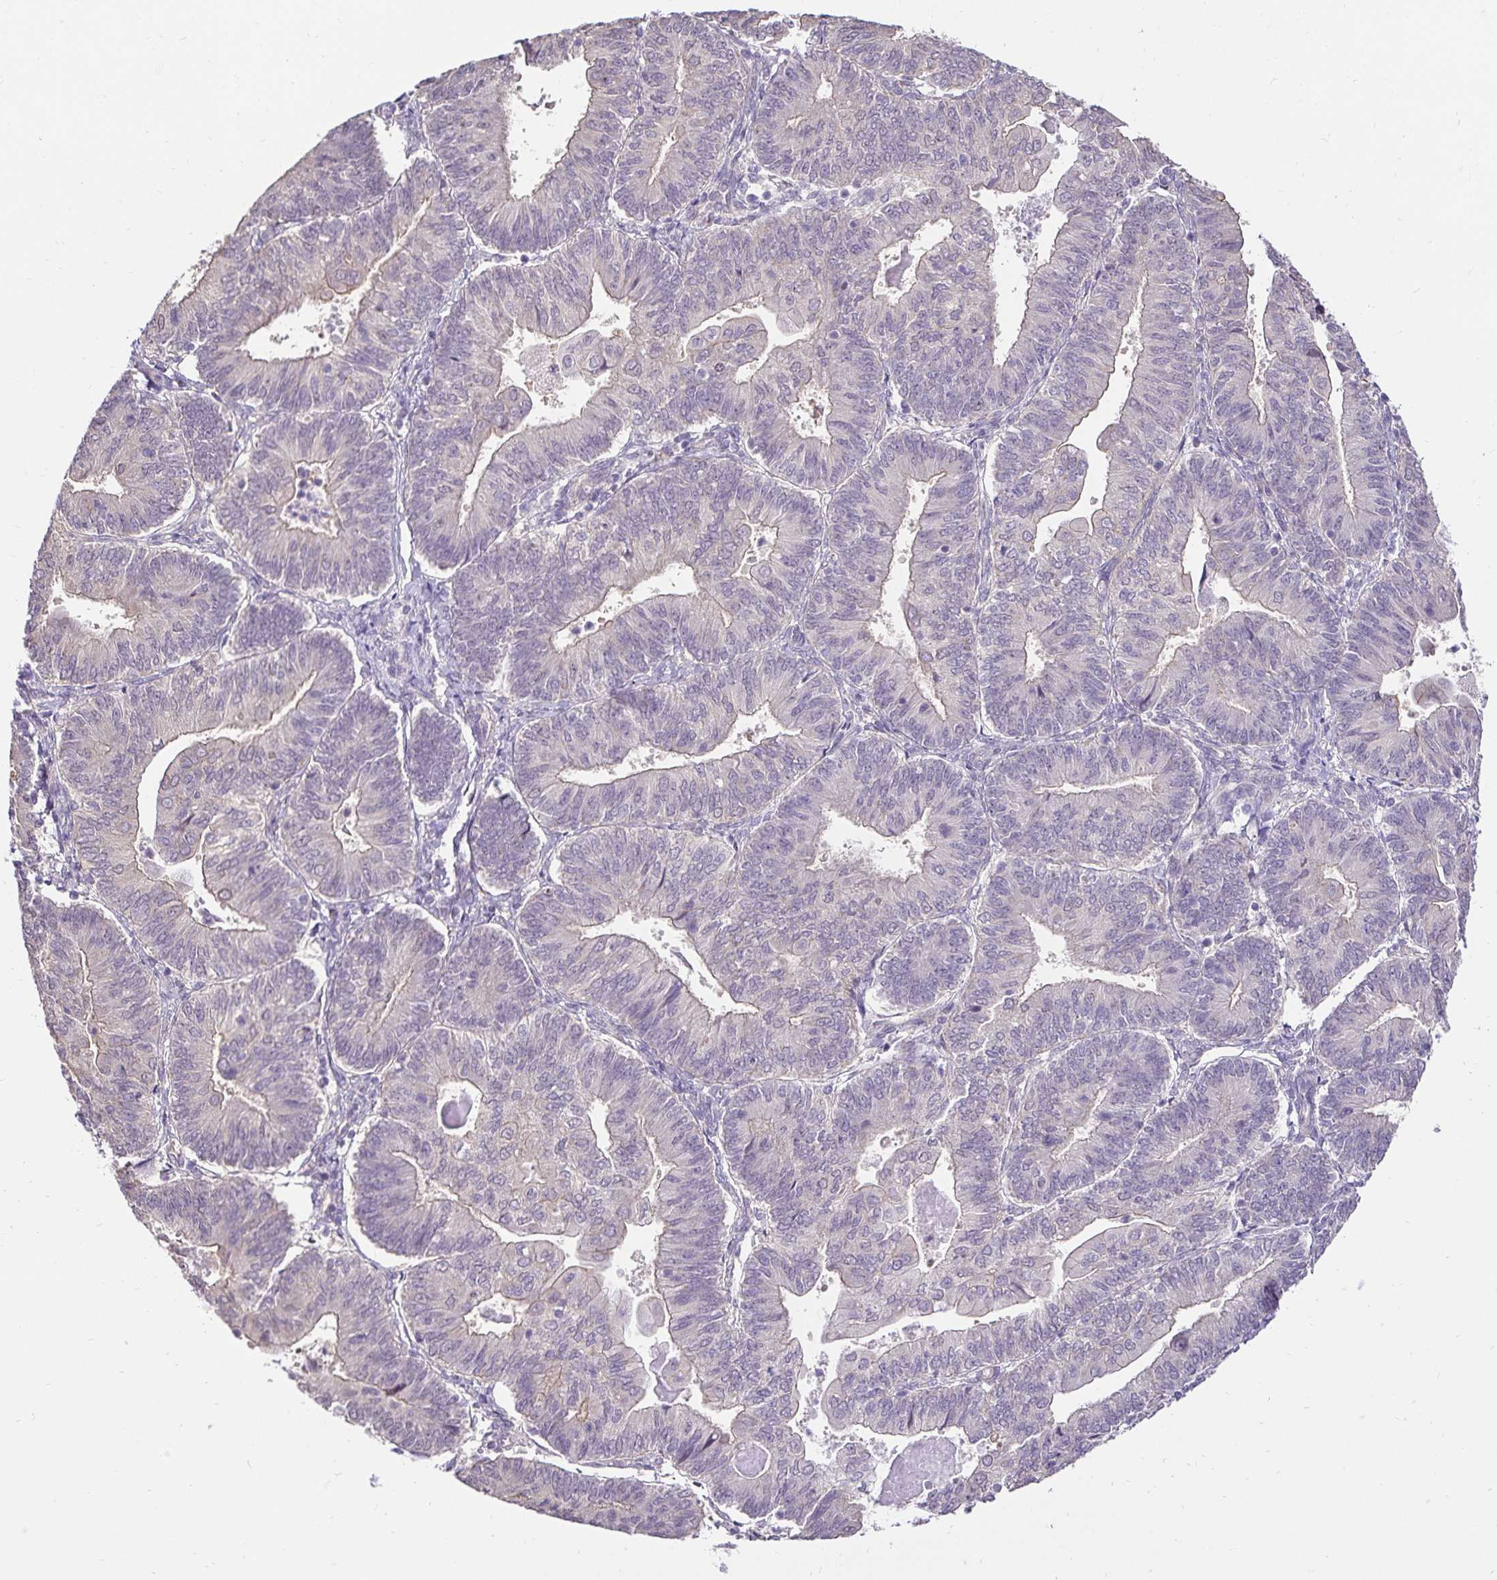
{"staining": {"intensity": "negative", "quantity": "none", "location": "none"}, "tissue": "endometrial cancer", "cell_type": "Tumor cells", "image_type": "cancer", "snomed": [{"axis": "morphology", "description": "Adenocarcinoma, NOS"}, {"axis": "topography", "description": "Endometrium"}], "caption": "This photomicrograph is of adenocarcinoma (endometrial) stained with immunohistochemistry (IHC) to label a protein in brown with the nuclei are counter-stained blue. There is no staining in tumor cells. (DAB (3,3'-diaminobenzidine) immunohistochemistry, high magnification).", "gene": "SLC9A1", "patient": {"sex": "female", "age": 65}}